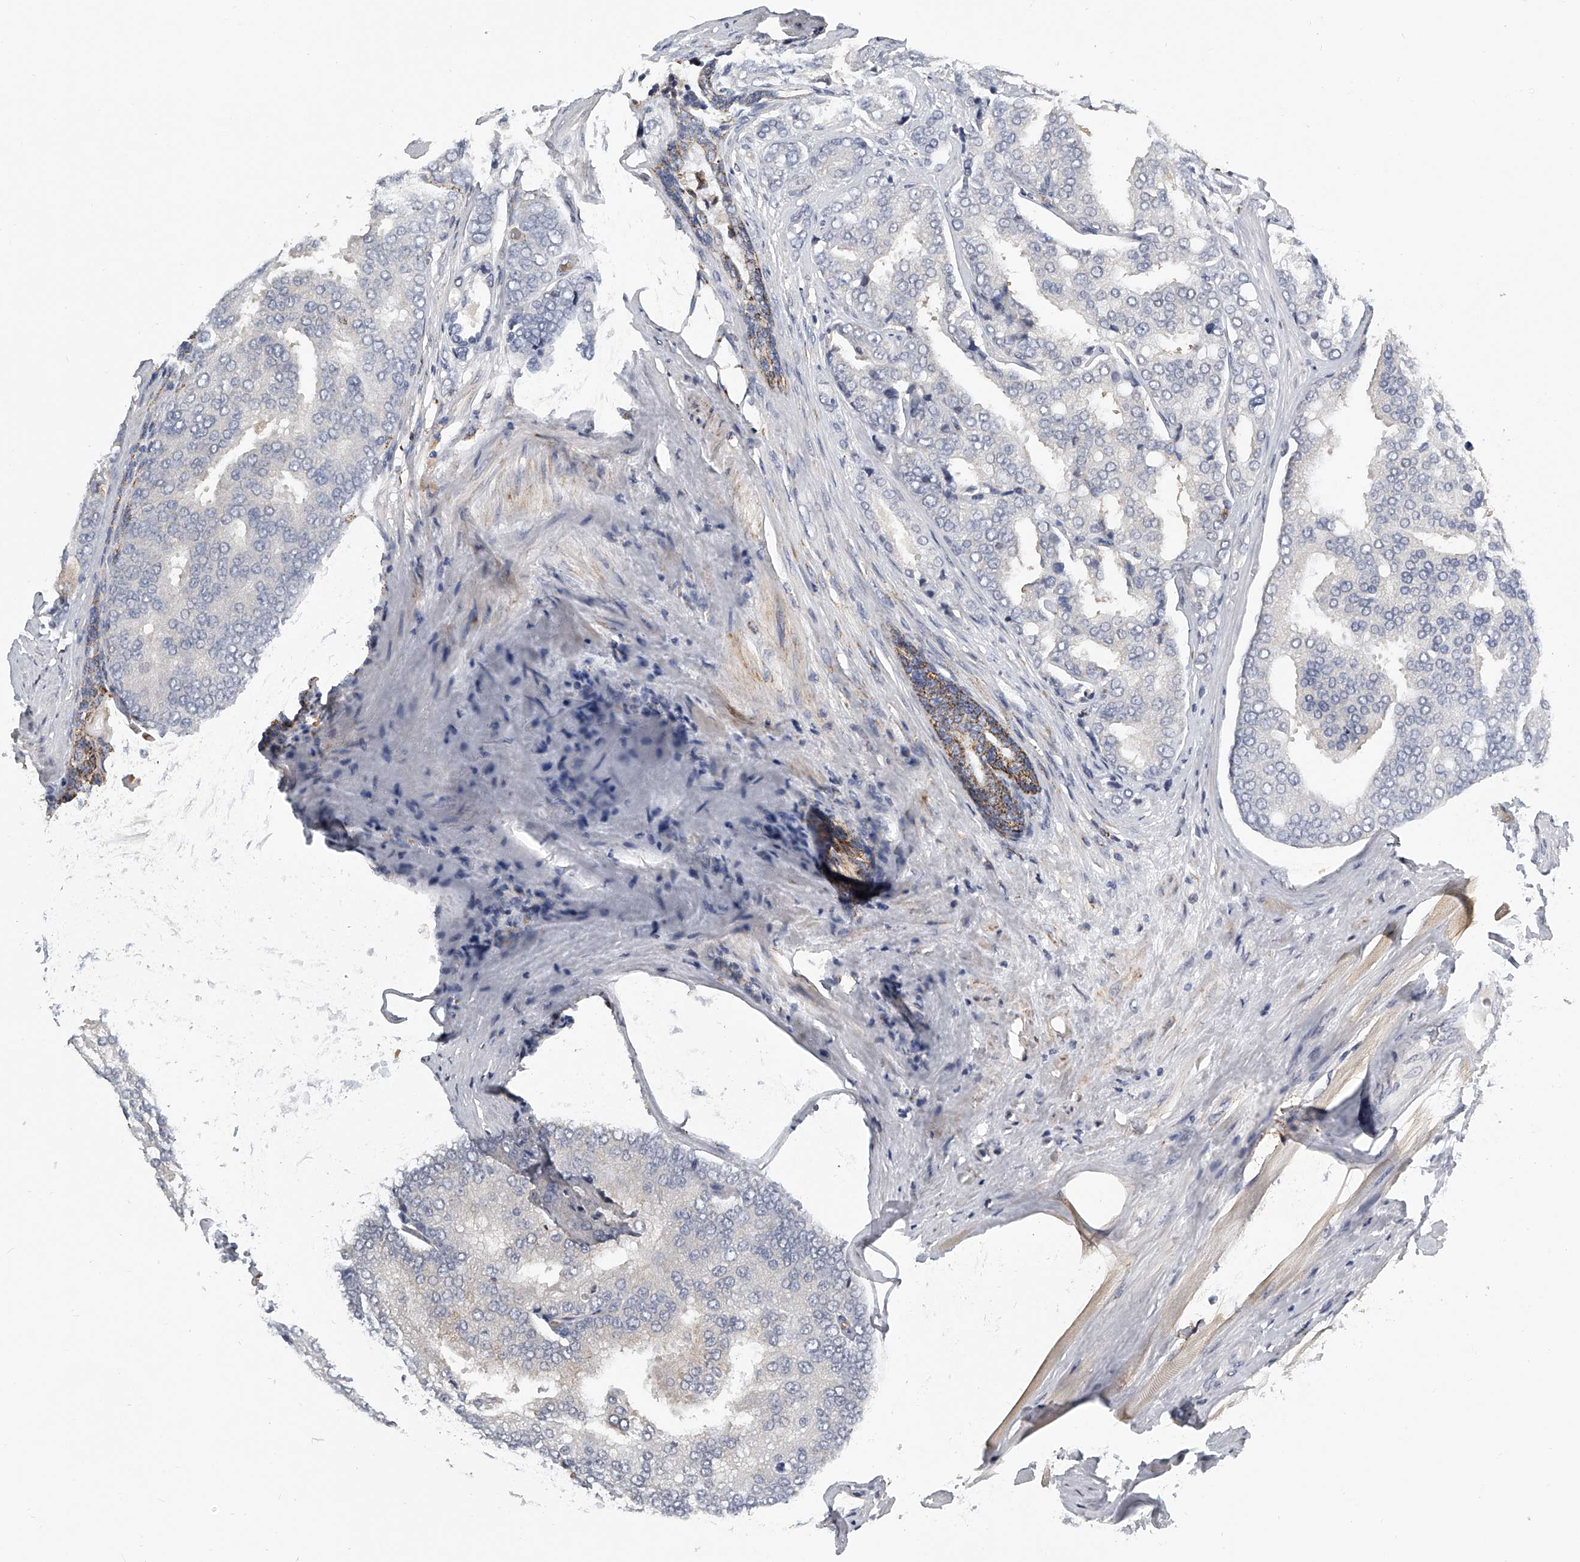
{"staining": {"intensity": "negative", "quantity": "none", "location": "none"}, "tissue": "prostate cancer", "cell_type": "Tumor cells", "image_type": "cancer", "snomed": [{"axis": "morphology", "description": "Adenocarcinoma, High grade"}, {"axis": "topography", "description": "Prostate"}], "caption": "Image shows no protein positivity in tumor cells of prostate cancer (high-grade adenocarcinoma) tissue.", "gene": "KLHL7", "patient": {"sex": "male", "age": 50}}